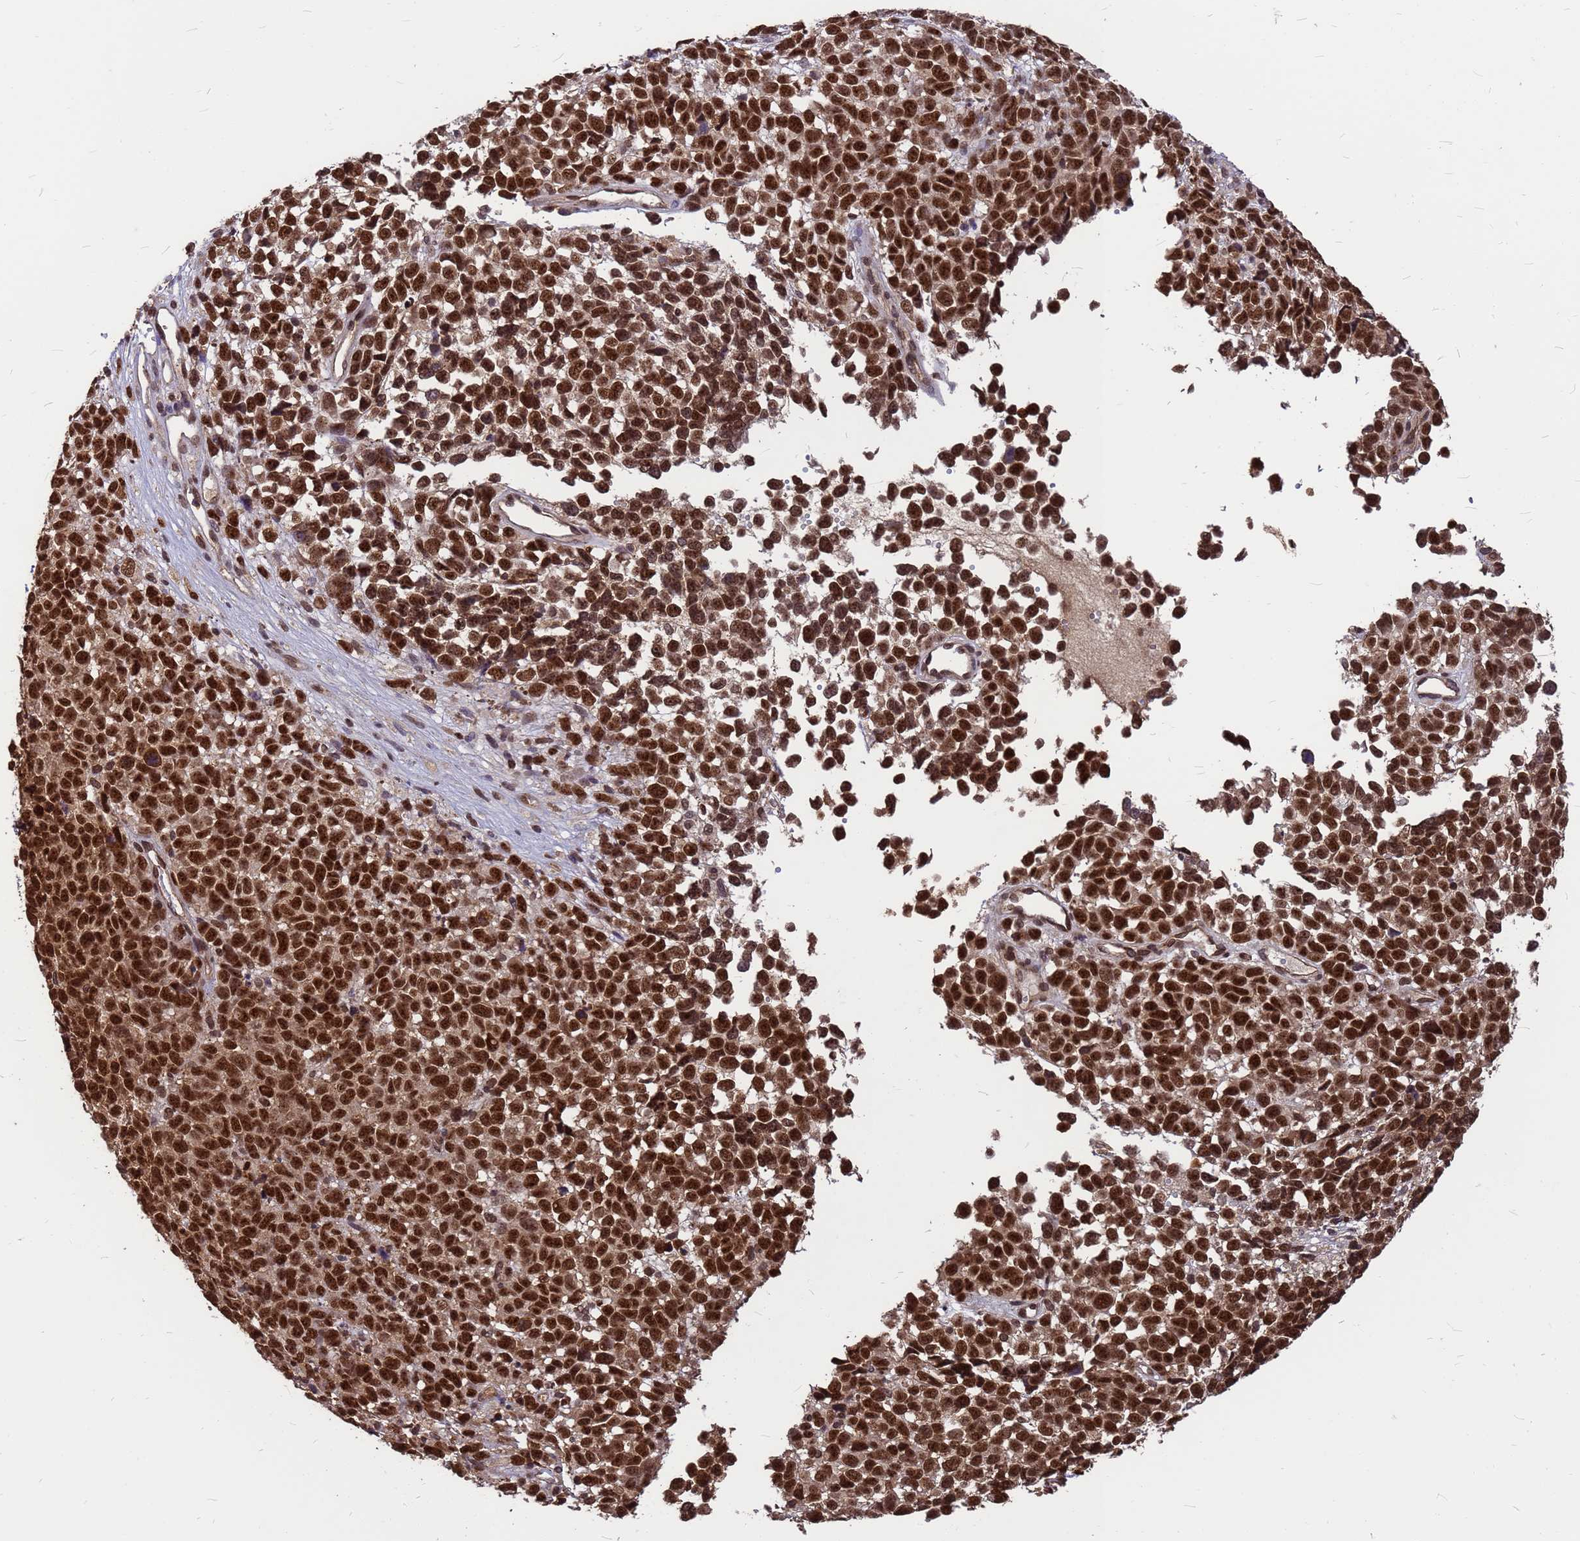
{"staining": {"intensity": "strong", "quantity": ">75%", "location": "cytoplasmic/membranous,nuclear"}, "tissue": "melanoma", "cell_type": "Tumor cells", "image_type": "cancer", "snomed": [{"axis": "morphology", "description": "Malignant melanoma, NOS"}, {"axis": "topography", "description": "Nose, NOS"}], "caption": "Immunohistochemical staining of human malignant melanoma exhibits high levels of strong cytoplasmic/membranous and nuclear protein expression in approximately >75% of tumor cells.", "gene": "C1orf35", "patient": {"sex": "female", "age": 48}}